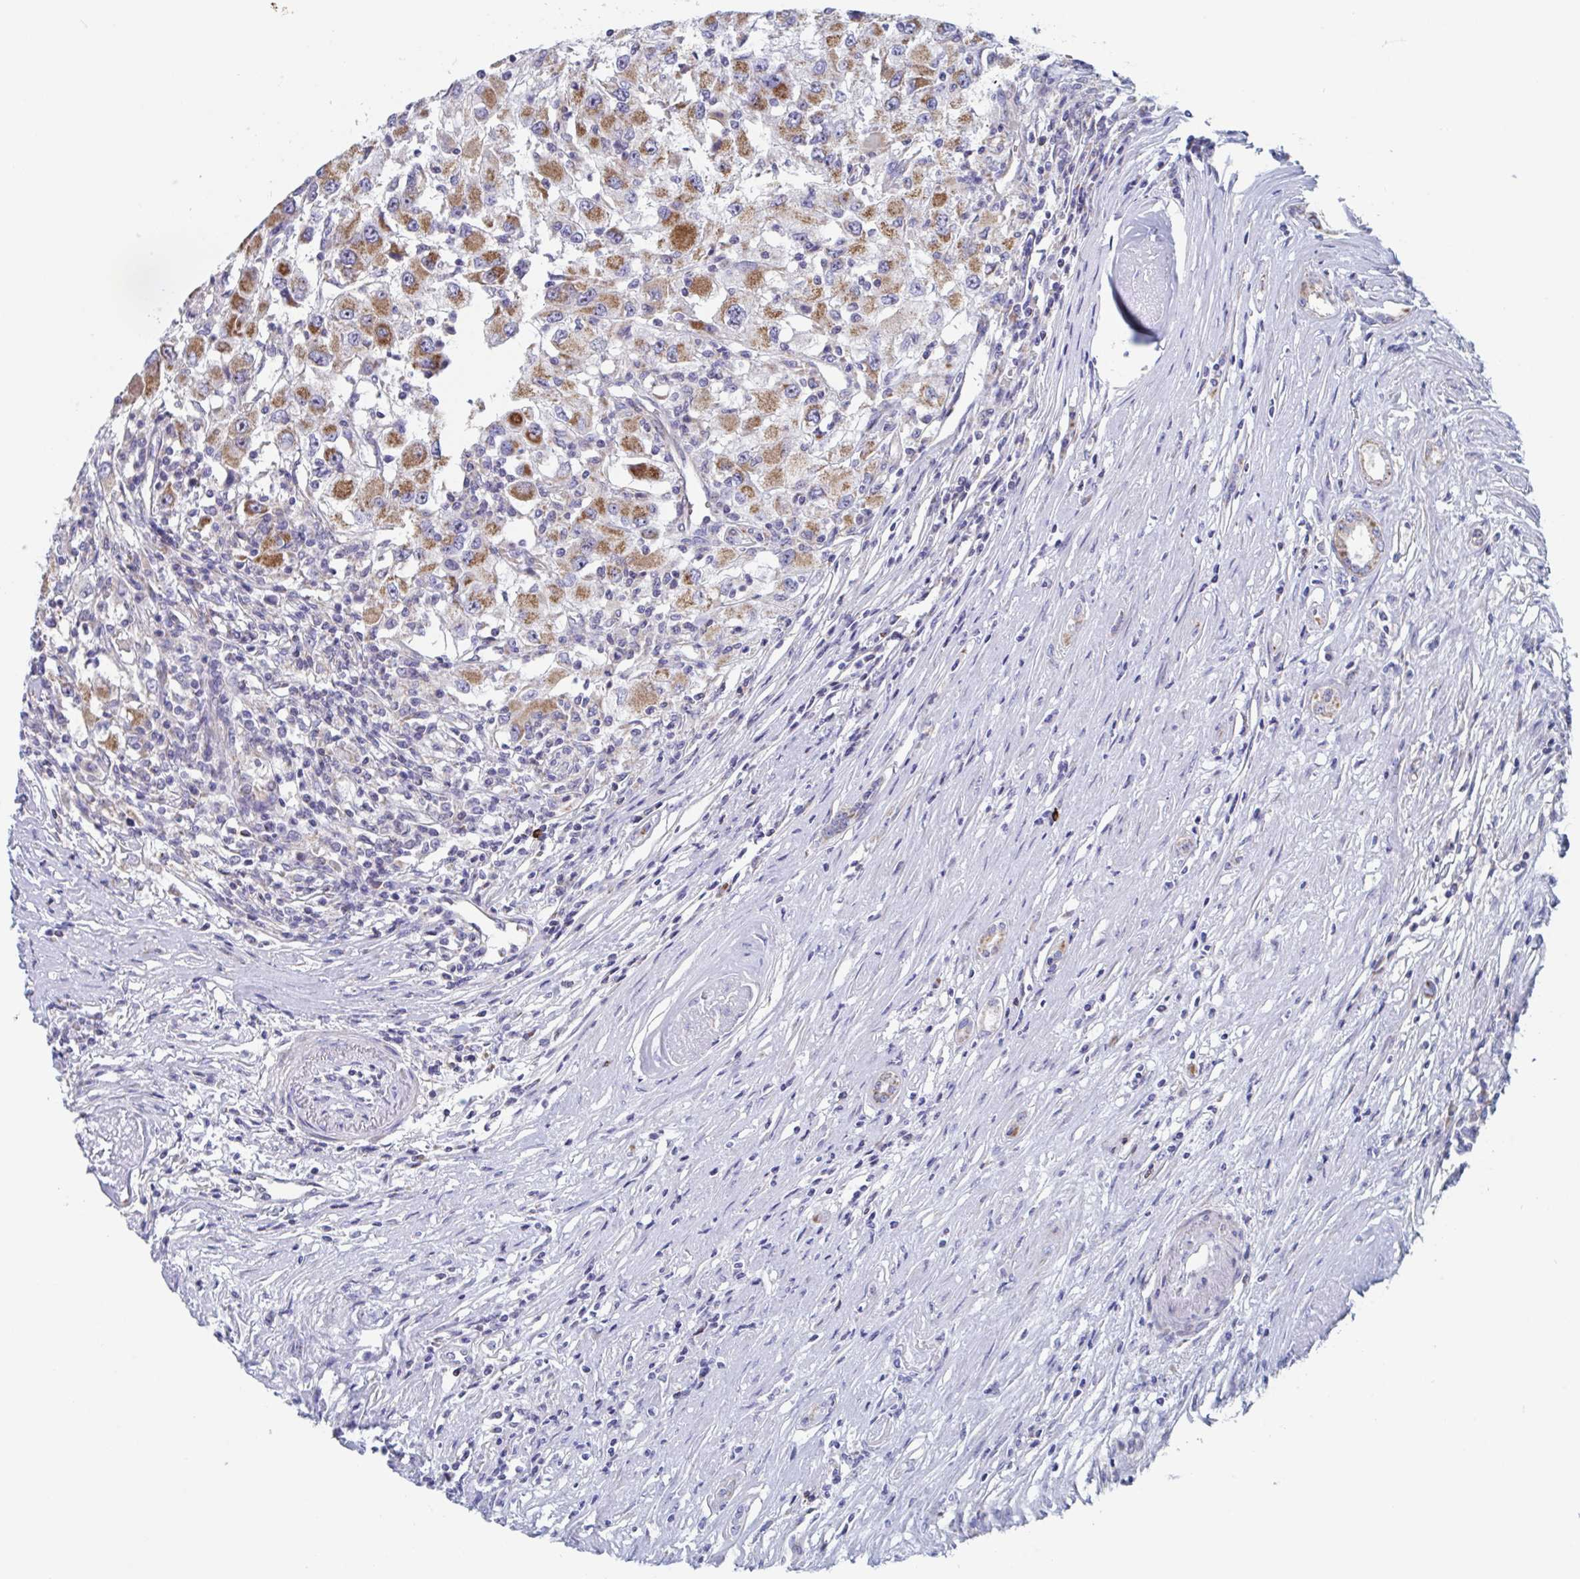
{"staining": {"intensity": "moderate", "quantity": ">75%", "location": "cytoplasmic/membranous"}, "tissue": "renal cancer", "cell_type": "Tumor cells", "image_type": "cancer", "snomed": [{"axis": "morphology", "description": "Adenocarcinoma, NOS"}, {"axis": "topography", "description": "Kidney"}], "caption": "Protein expression analysis of renal cancer (adenocarcinoma) demonstrates moderate cytoplasmic/membranous positivity in about >75% of tumor cells. Immunohistochemistry stains the protein in brown and the nuclei are stained blue.", "gene": "MRPL53", "patient": {"sex": "female", "age": 67}}